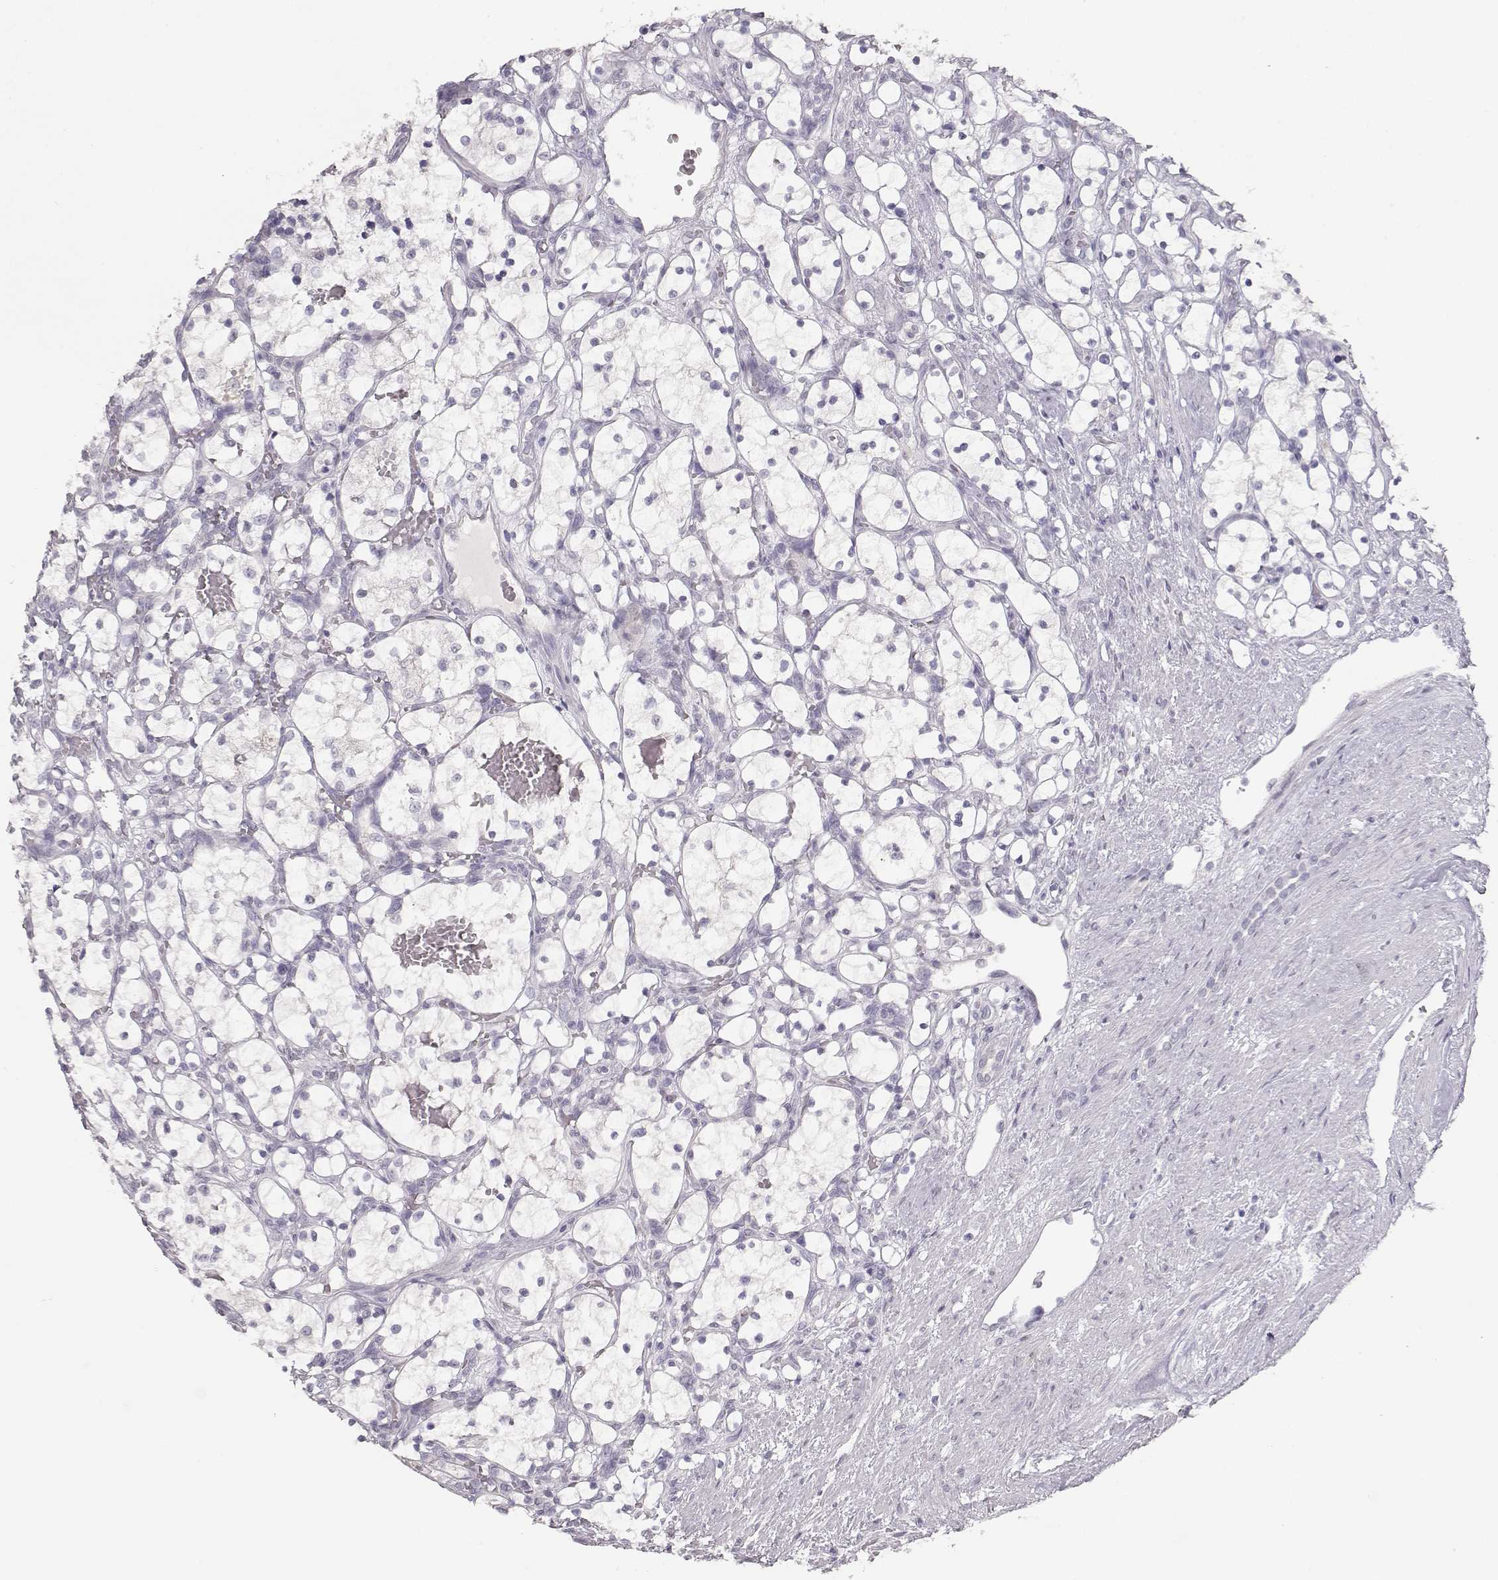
{"staining": {"intensity": "negative", "quantity": "none", "location": "none"}, "tissue": "renal cancer", "cell_type": "Tumor cells", "image_type": "cancer", "snomed": [{"axis": "morphology", "description": "Adenocarcinoma, NOS"}, {"axis": "topography", "description": "Kidney"}], "caption": "Adenocarcinoma (renal) was stained to show a protein in brown. There is no significant positivity in tumor cells.", "gene": "TKTL1", "patient": {"sex": "female", "age": 69}}